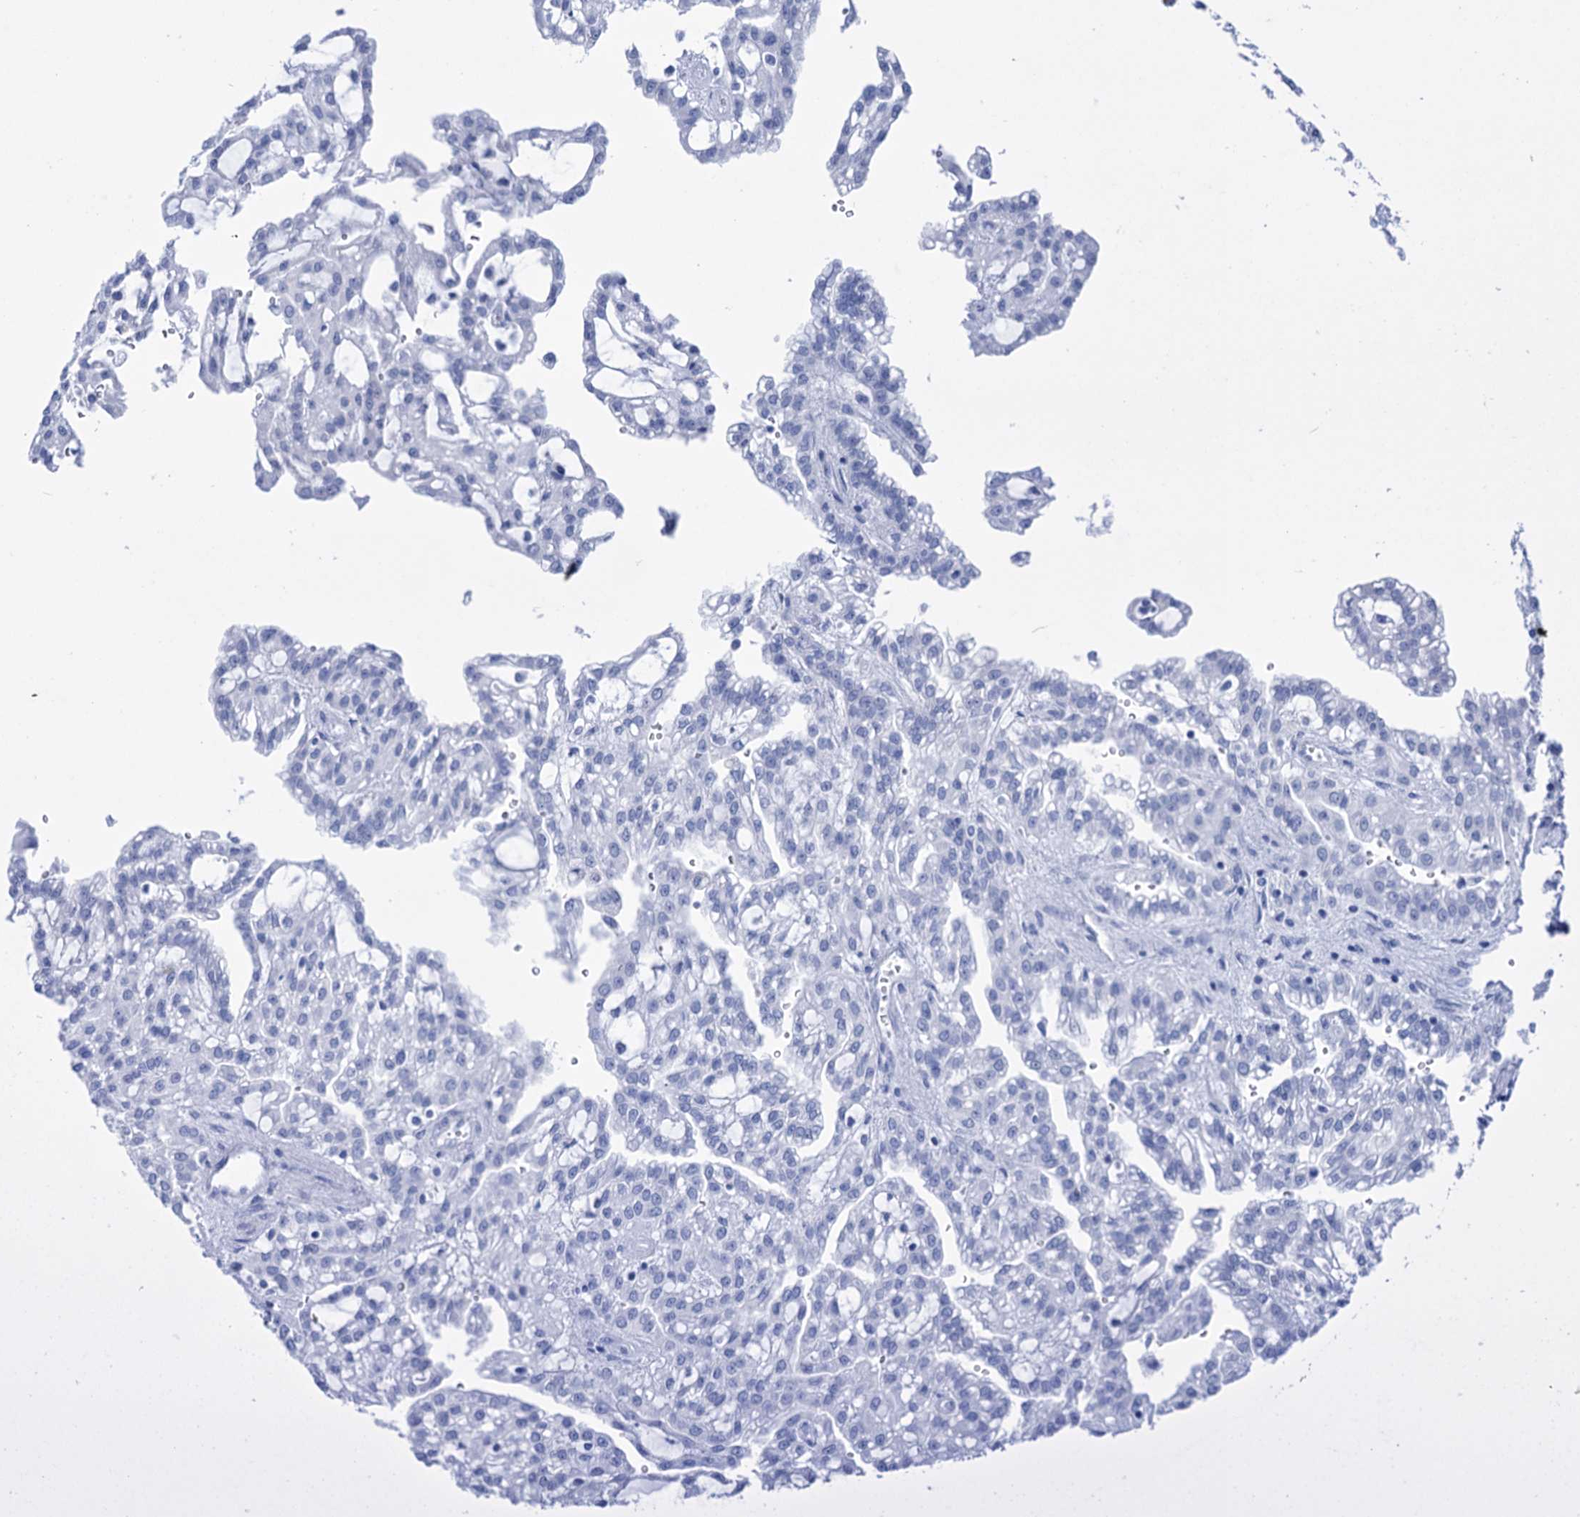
{"staining": {"intensity": "negative", "quantity": "none", "location": "none"}, "tissue": "renal cancer", "cell_type": "Tumor cells", "image_type": "cancer", "snomed": [{"axis": "morphology", "description": "Adenocarcinoma, NOS"}, {"axis": "topography", "description": "Kidney"}], "caption": "A high-resolution histopathology image shows immunohistochemistry (IHC) staining of renal cancer (adenocarcinoma), which exhibits no significant expression in tumor cells. (Immunohistochemistry, brightfield microscopy, high magnification).", "gene": "FBXW12", "patient": {"sex": "male", "age": 63}}